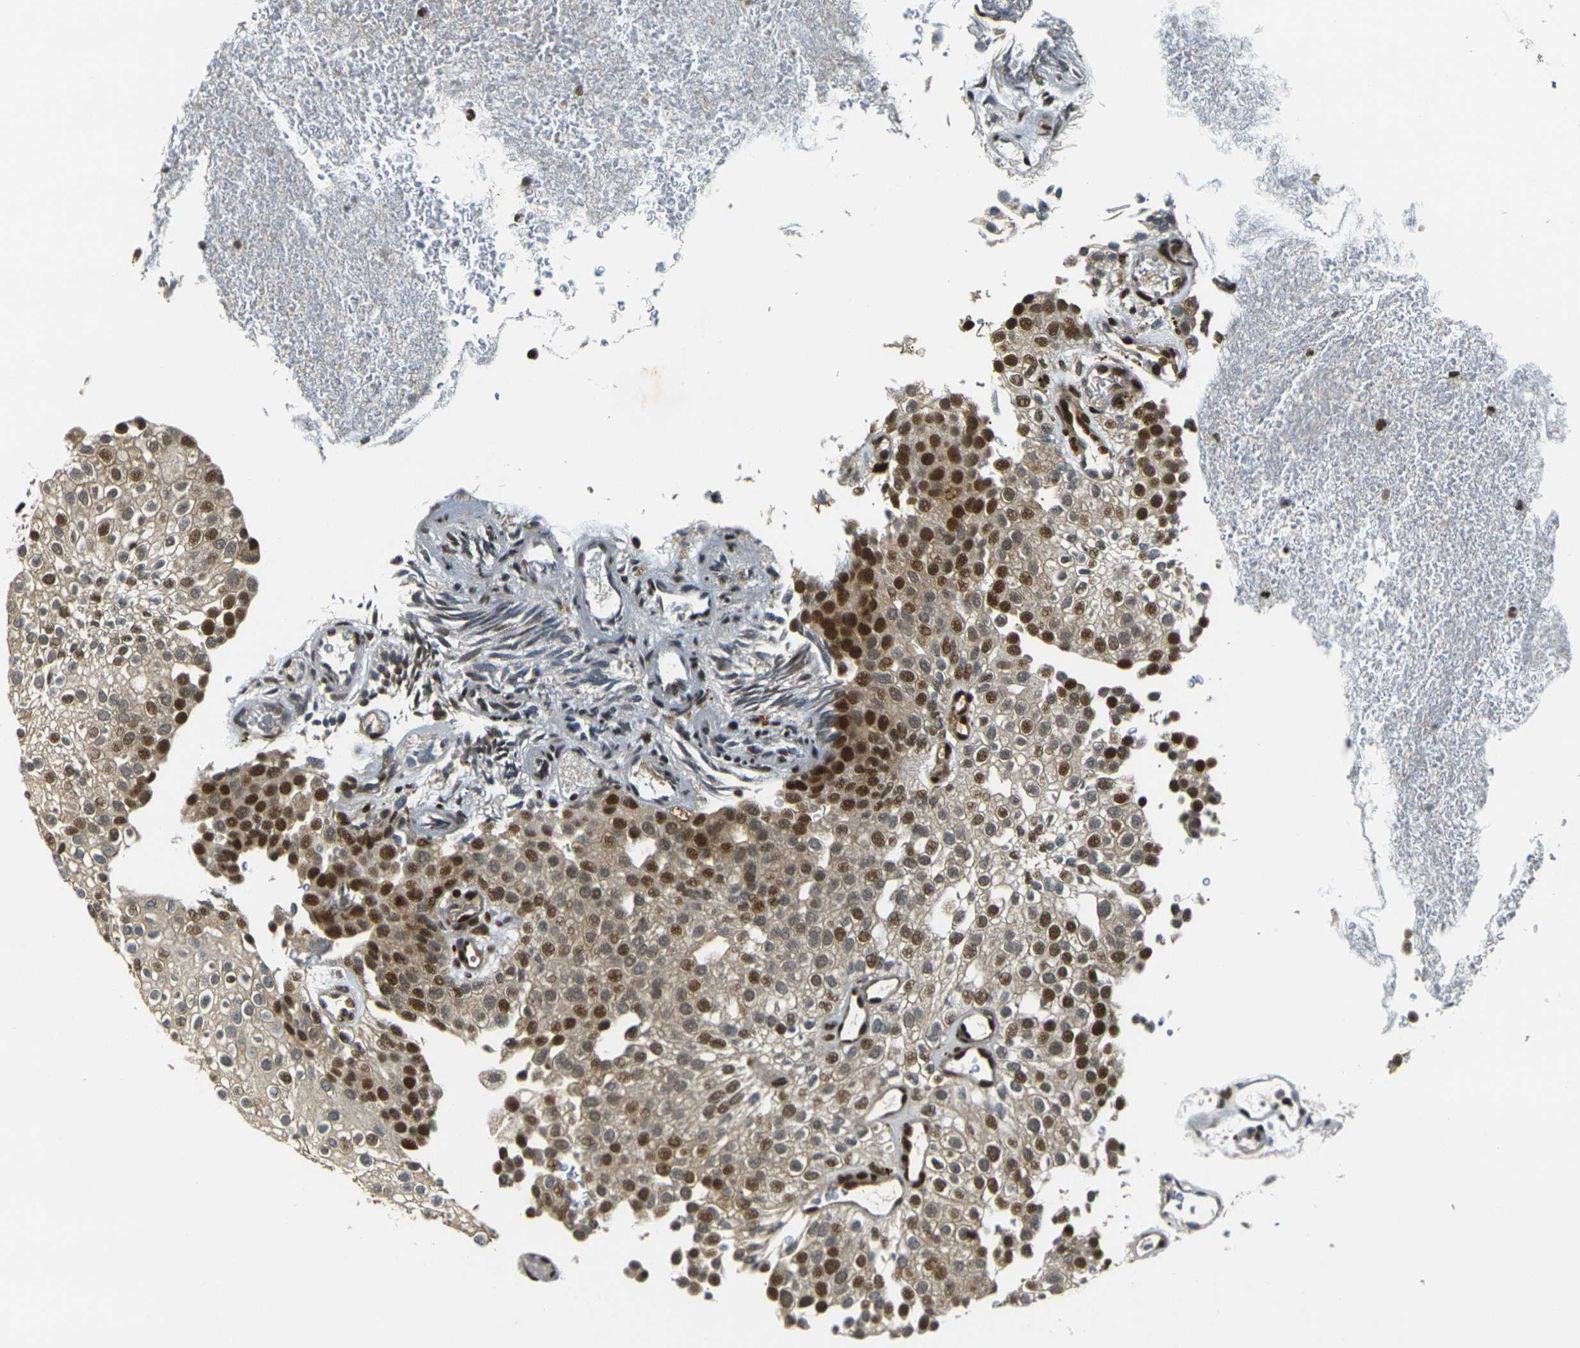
{"staining": {"intensity": "strong", "quantity": ">75%", "location": "cytoplasmic/membranous,nuclear"}, "tissue": "urothelial cancer", "cell_type": "Tumor cells", "image_type": "cancer", "snomed": [{"axis": "morphology", "description": "Urothelial carcinoma, Low grade"}, {"axis": "topography", "description": "Urinary bladder"}], "caption": "The immunohistochemical stain shows strong cytoplasmic/membranous and nuclear staining in tumor cells of urothelial cancer tissue.", "gene": "ACTL6A", "patient": {"sex": "male", "age": 78}}